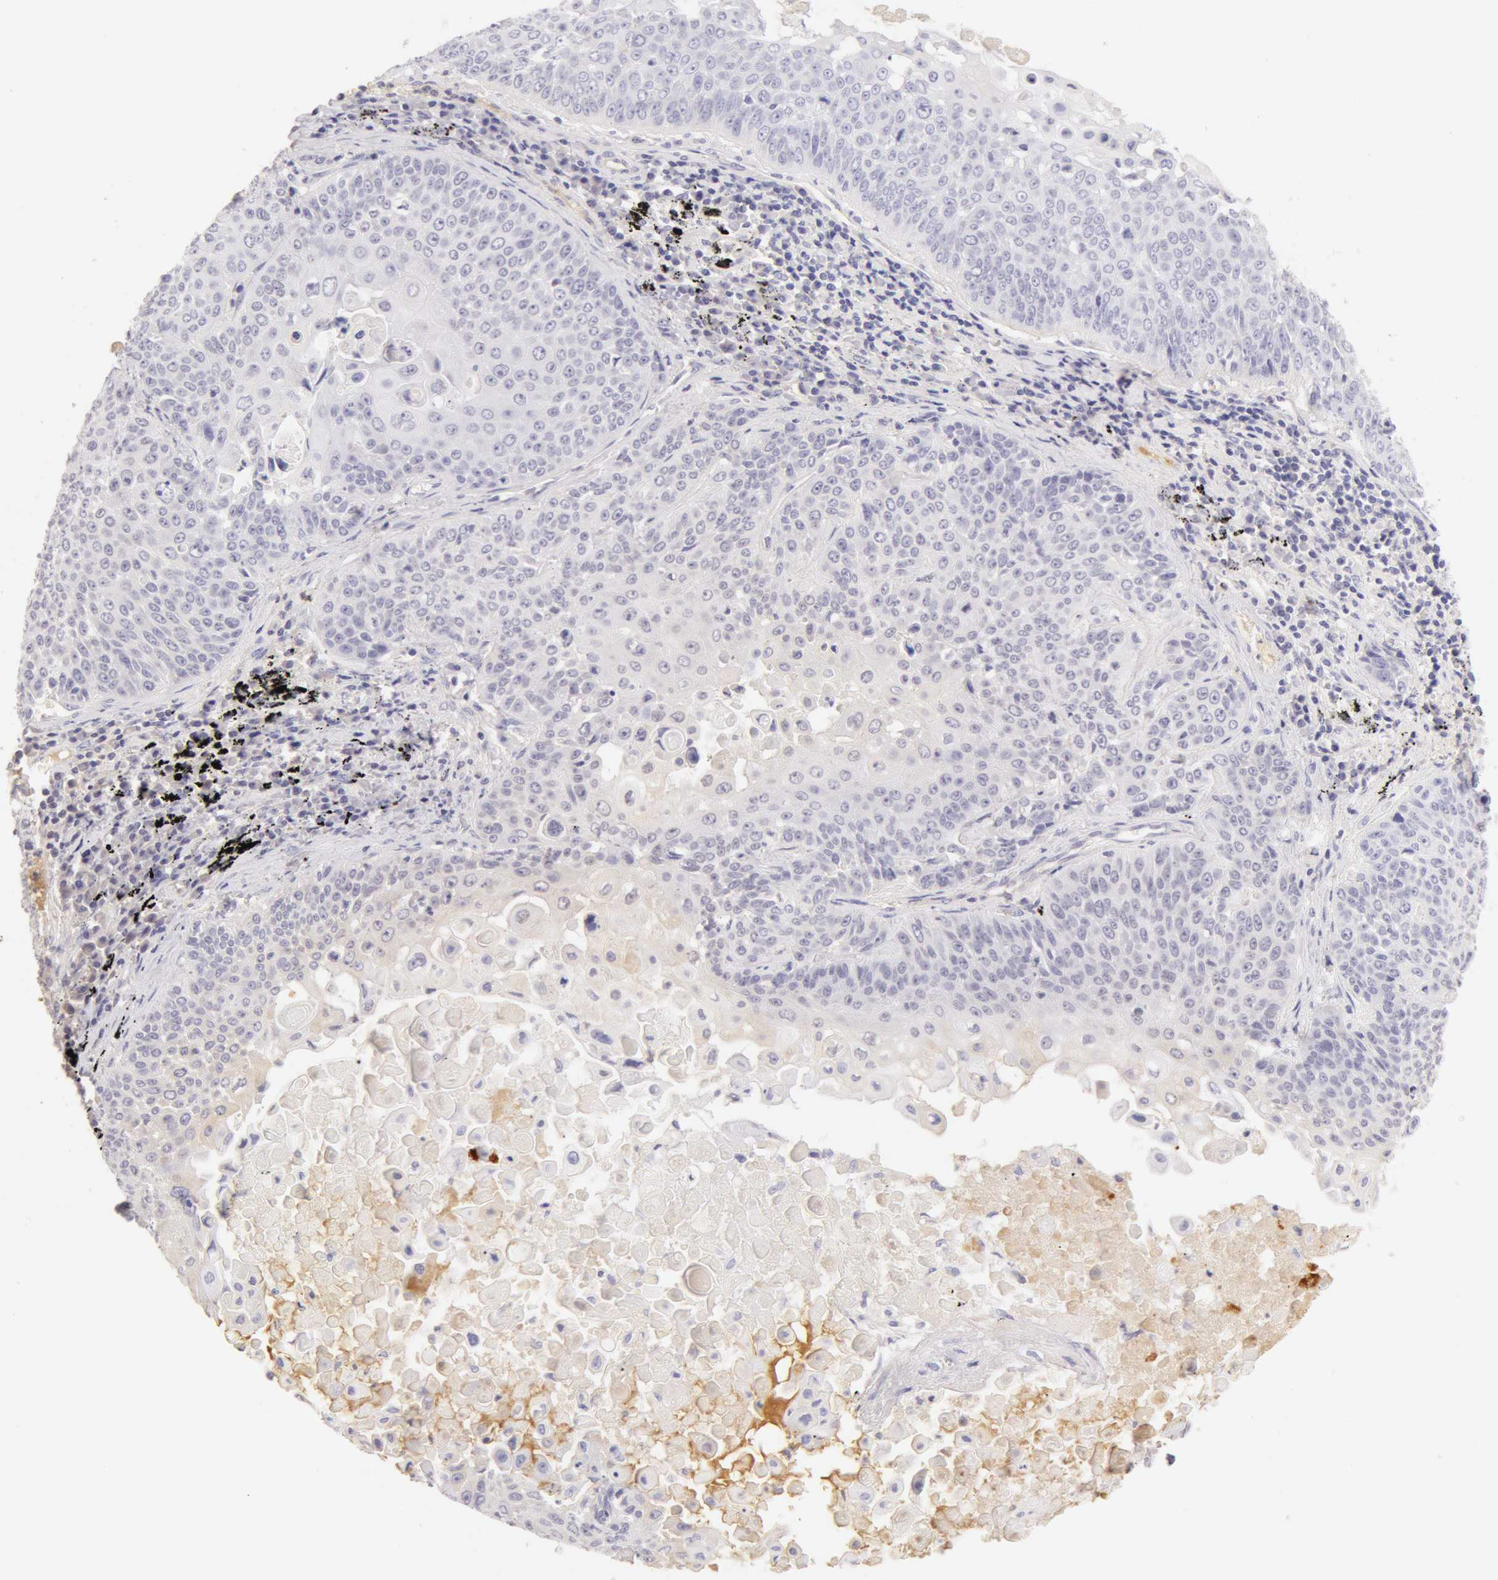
{"staining": {"intensity": "negative", "quantity": "none", "location": "none"}, "tissue": "lung cancer", "cell_type": "Tumor cells", "image_type": "cancer", "snomed": [{"axis": "morphology", "description": "Adenocarcinoma, NOS"}, {"axis": "topography", "description": "Lung"}], "caption": "Lung cancer stained for a protein using immunohistochemistry demonstrates no expression tumor cells.", "gene": "AHSG", "patient": {"sex": "male", "age": 60}}